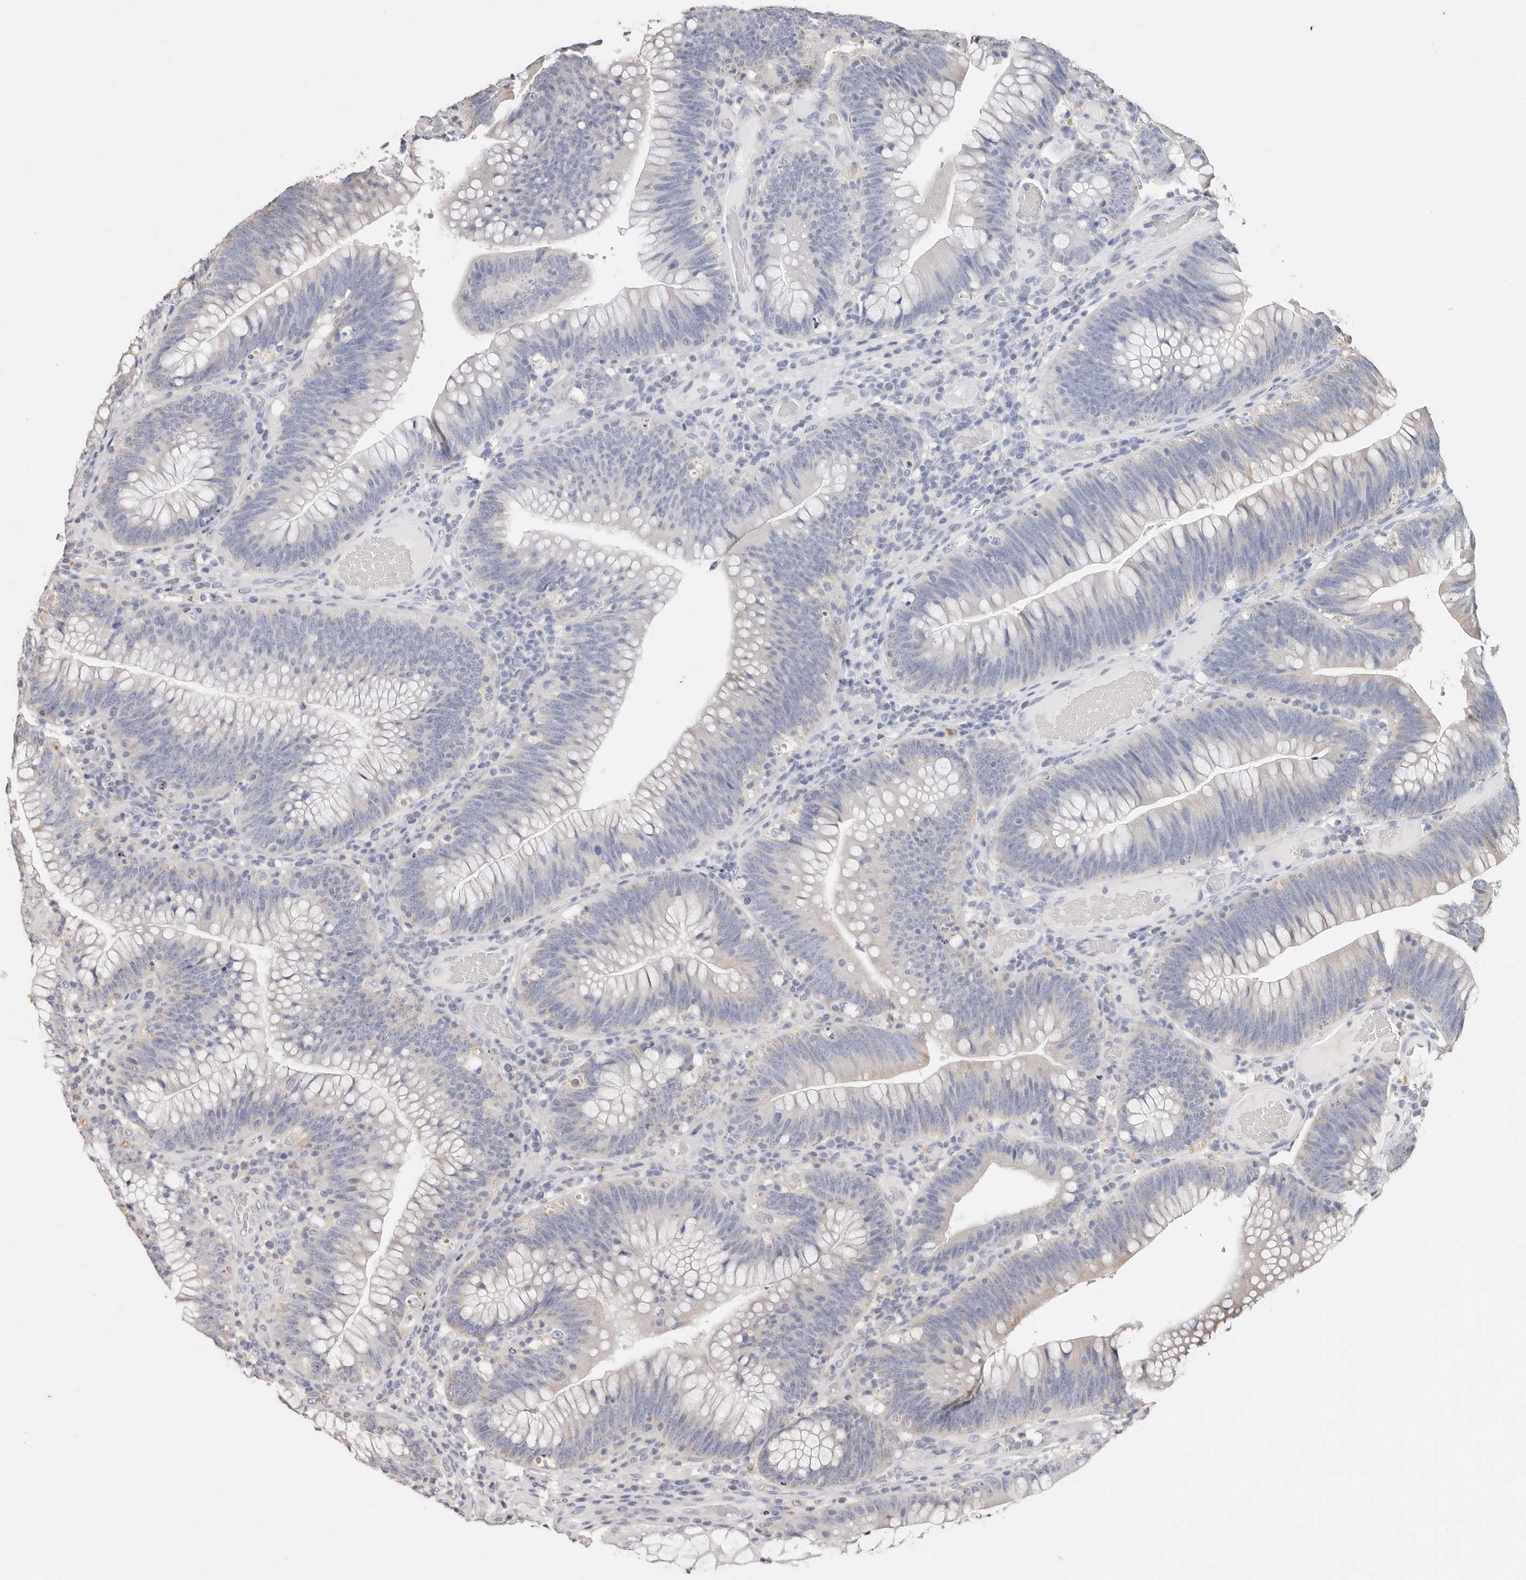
{"staining": {"intensity": "negative", "quantity": "none", "location": "none"}, "tissue": "colorectal cancer", "cell_type": "Tumor cells", "image_type": "cancer", "snomed": [{"axis": "morphology", "description": "Normal tissue, NOS"}, {"axis": "topography", "description": "Colon"}], "caption": "Tumor cells are negative for protein expression in human colorectal cancer.", "gene": "THBS3", "patient": {"sex": "female", "age": 82}}